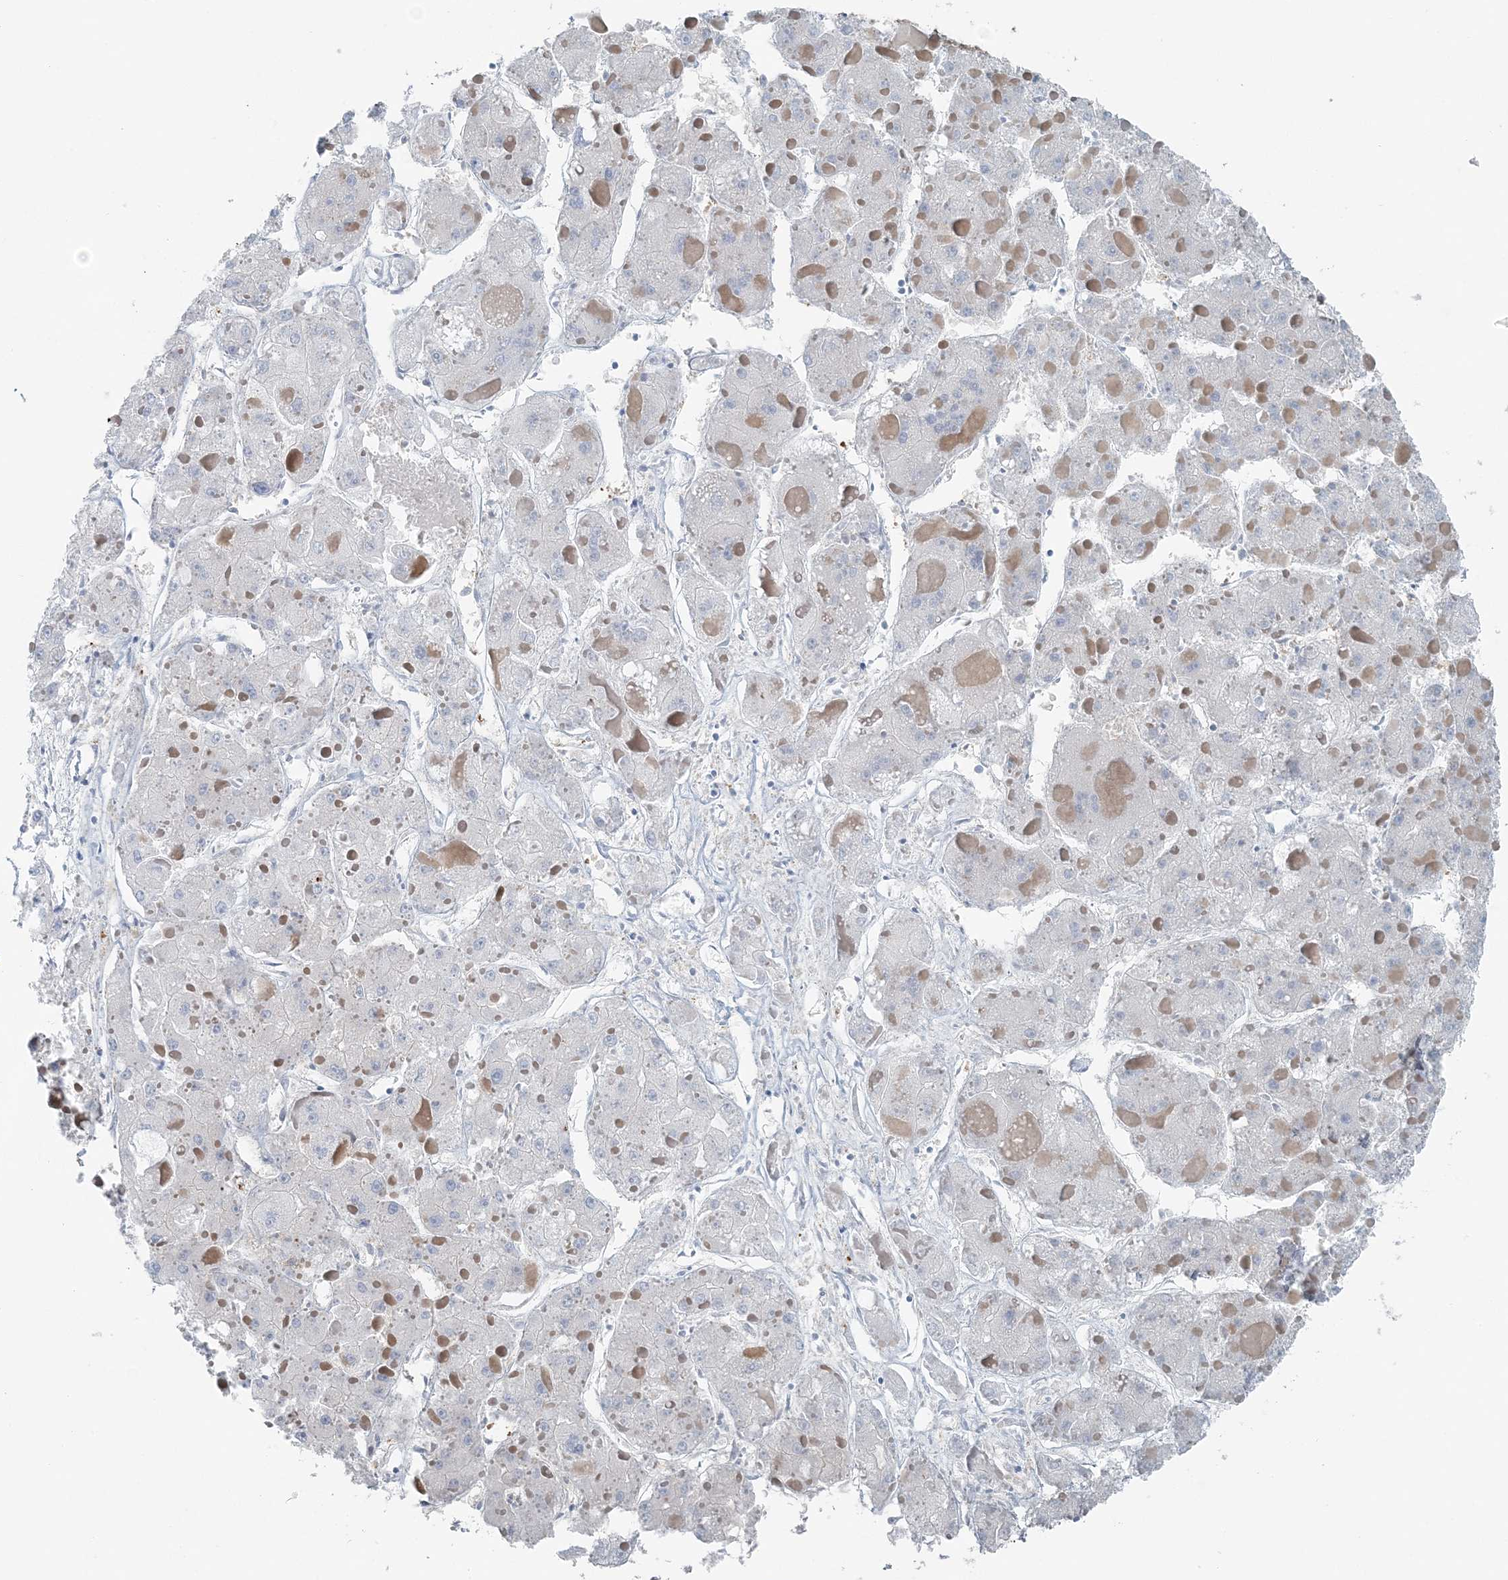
{"staining": {"intensity": "negative", "quantity": "none", "location": "none"}, "tissue": "liver cancer", "cell_type": "Tumor cells", "image_type": "cancer", "snomed": [{"axis": "morphology", "description": "Carcinoma, Hepatocellular, NOS"}, {"axis": "topography", "description": "Liver"}], "caption": "Liver cancer was stained to show a protein in brown. There is no significant staining in tumor cells.", "gene": "SNX2", "patient": {"sex": "female", "age": 73}}